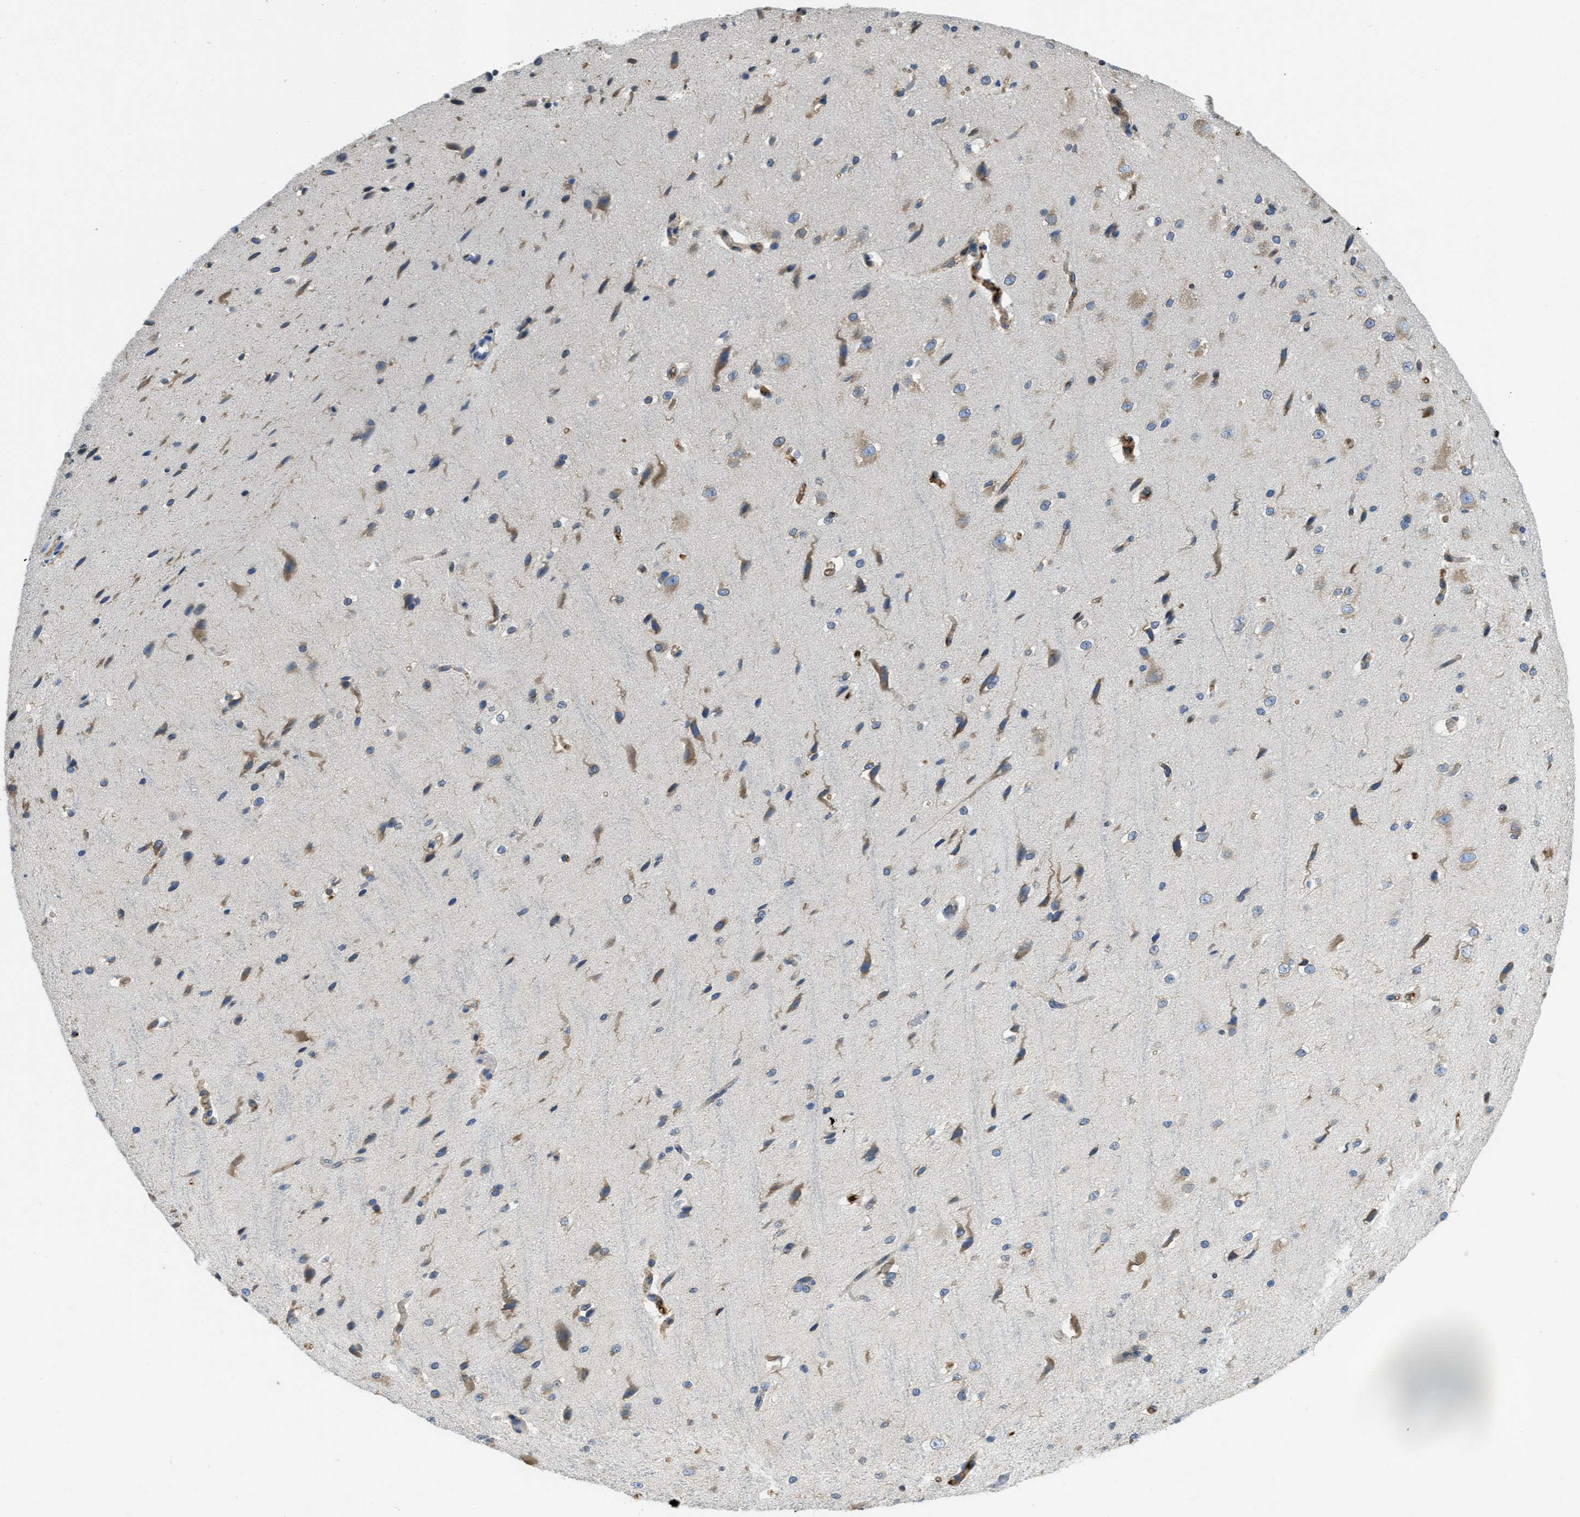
{"staining": {"intensity": "negative", "quantity": "none", "location": "none"}, "tissue": "cerebral cortex", "cell_type": "Endothelial cells", "image_type": "normal", "snomed": [{"axis": "morphology", "description": "Normal tissue, NOS"}, {"axis": "morphology", "description": "Developmental malformation"}, {"axis": "topography", "description": "Cerebral cortex"}], "caption": "The micrograph reveals no staining of endothelial cells in unremarkable cerebral cortex. Brightfield microscopy of immunohistochemistry stained with DAB (brown) and hematoxylin (blue), captured at high magnification.", "gene": "MPDU1", "patient": {"sex": "female", "age": 30}}